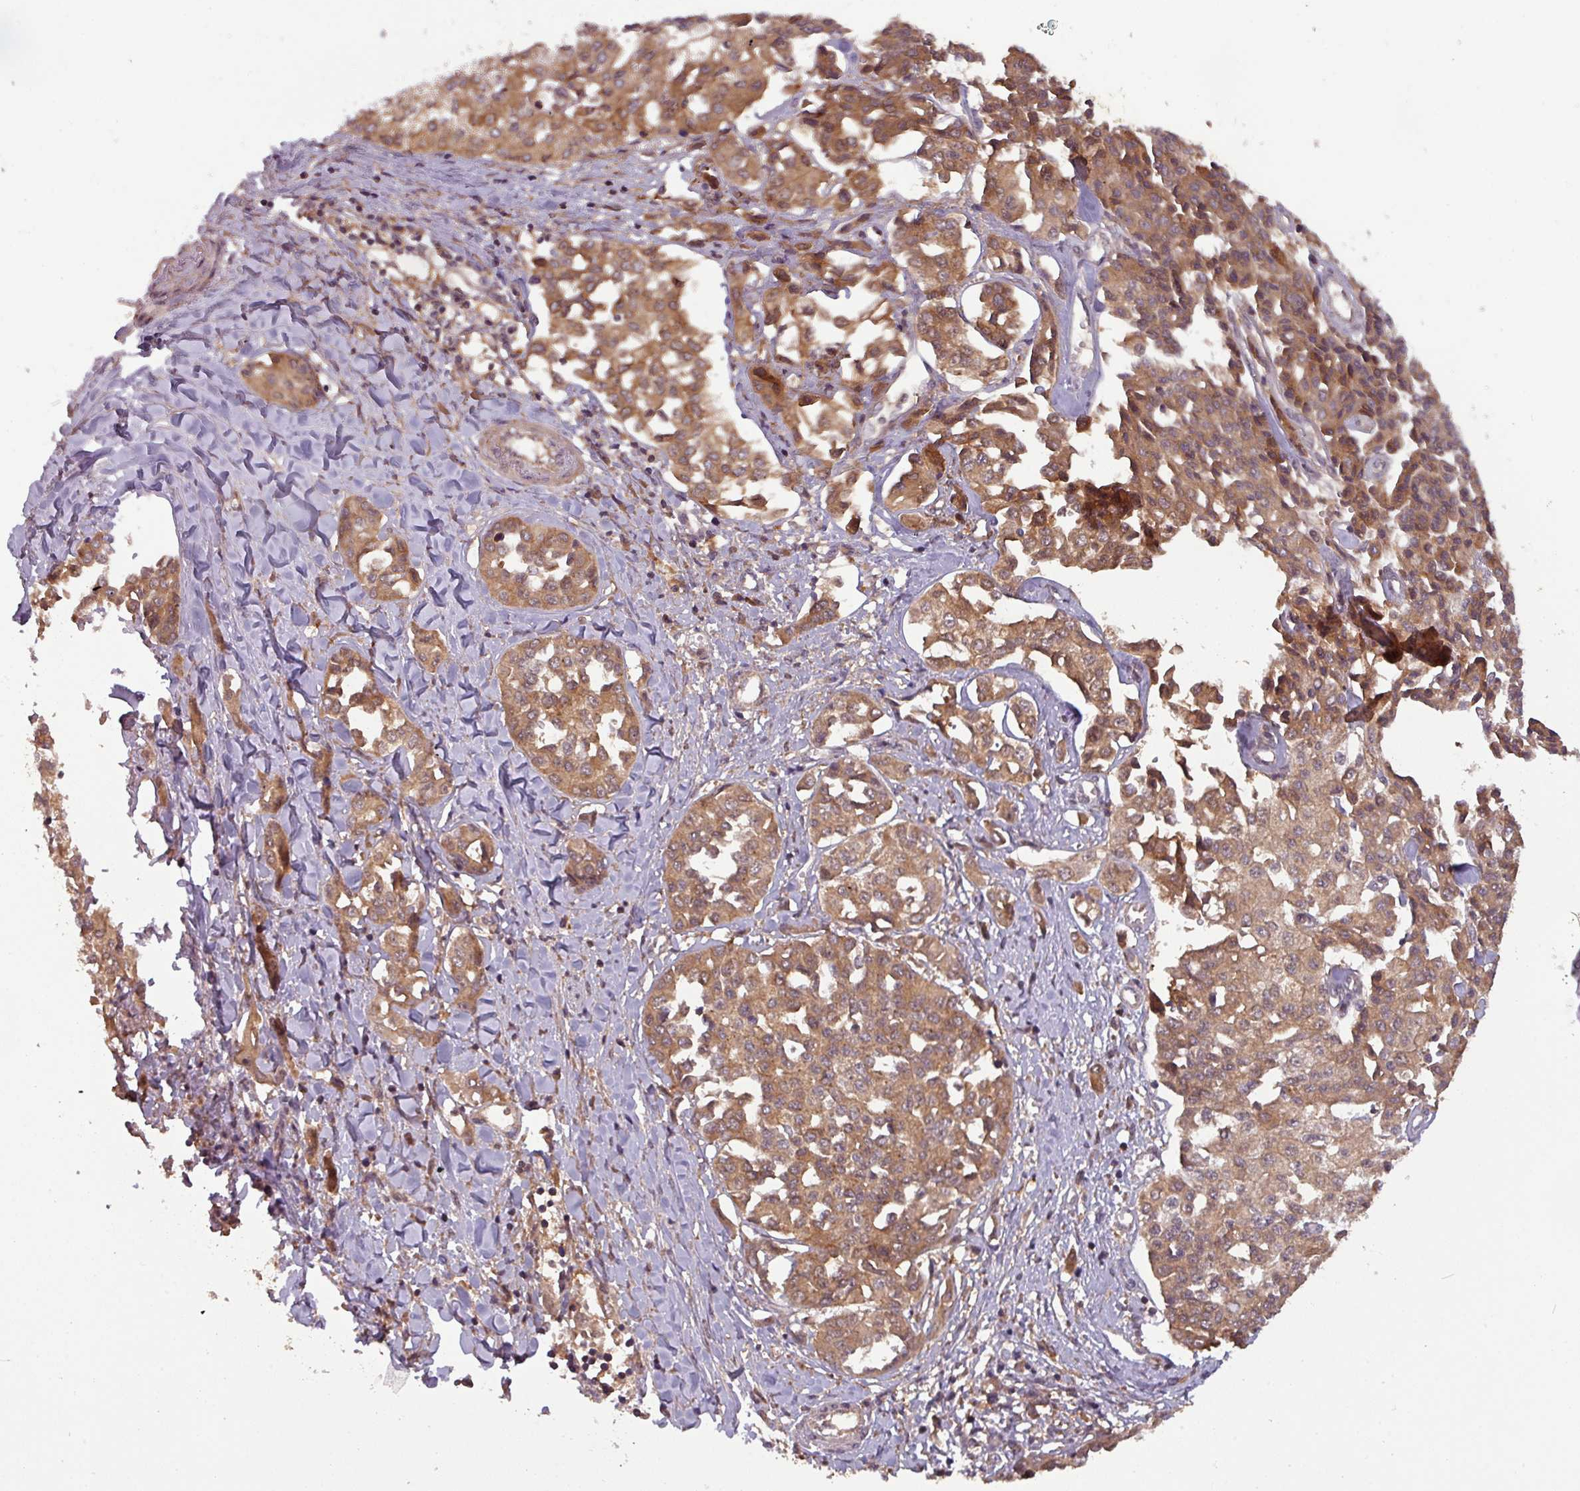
{"staining": {"intensity": "moderate", "quantity": ">75%", "location": "cytoplasmic/membranous"}, "tissue": "liver cancer", "cell_type": "Tumor cells", "image_type": "cancer", "snomed": [{"axis": "morphology", "description": "Cholangiocarcinoma"}, {"axis": "topography", "description": "Liver"}], "caption": "Immunohistochemistry of human liver cholangiocarcinoma demonstrates medium levels of moderate cytoplasmic/membranous staining in approximately >75% of tumor cells.", "gene": "GSKIP", "patient": {"sex": "female", "age": 77}}